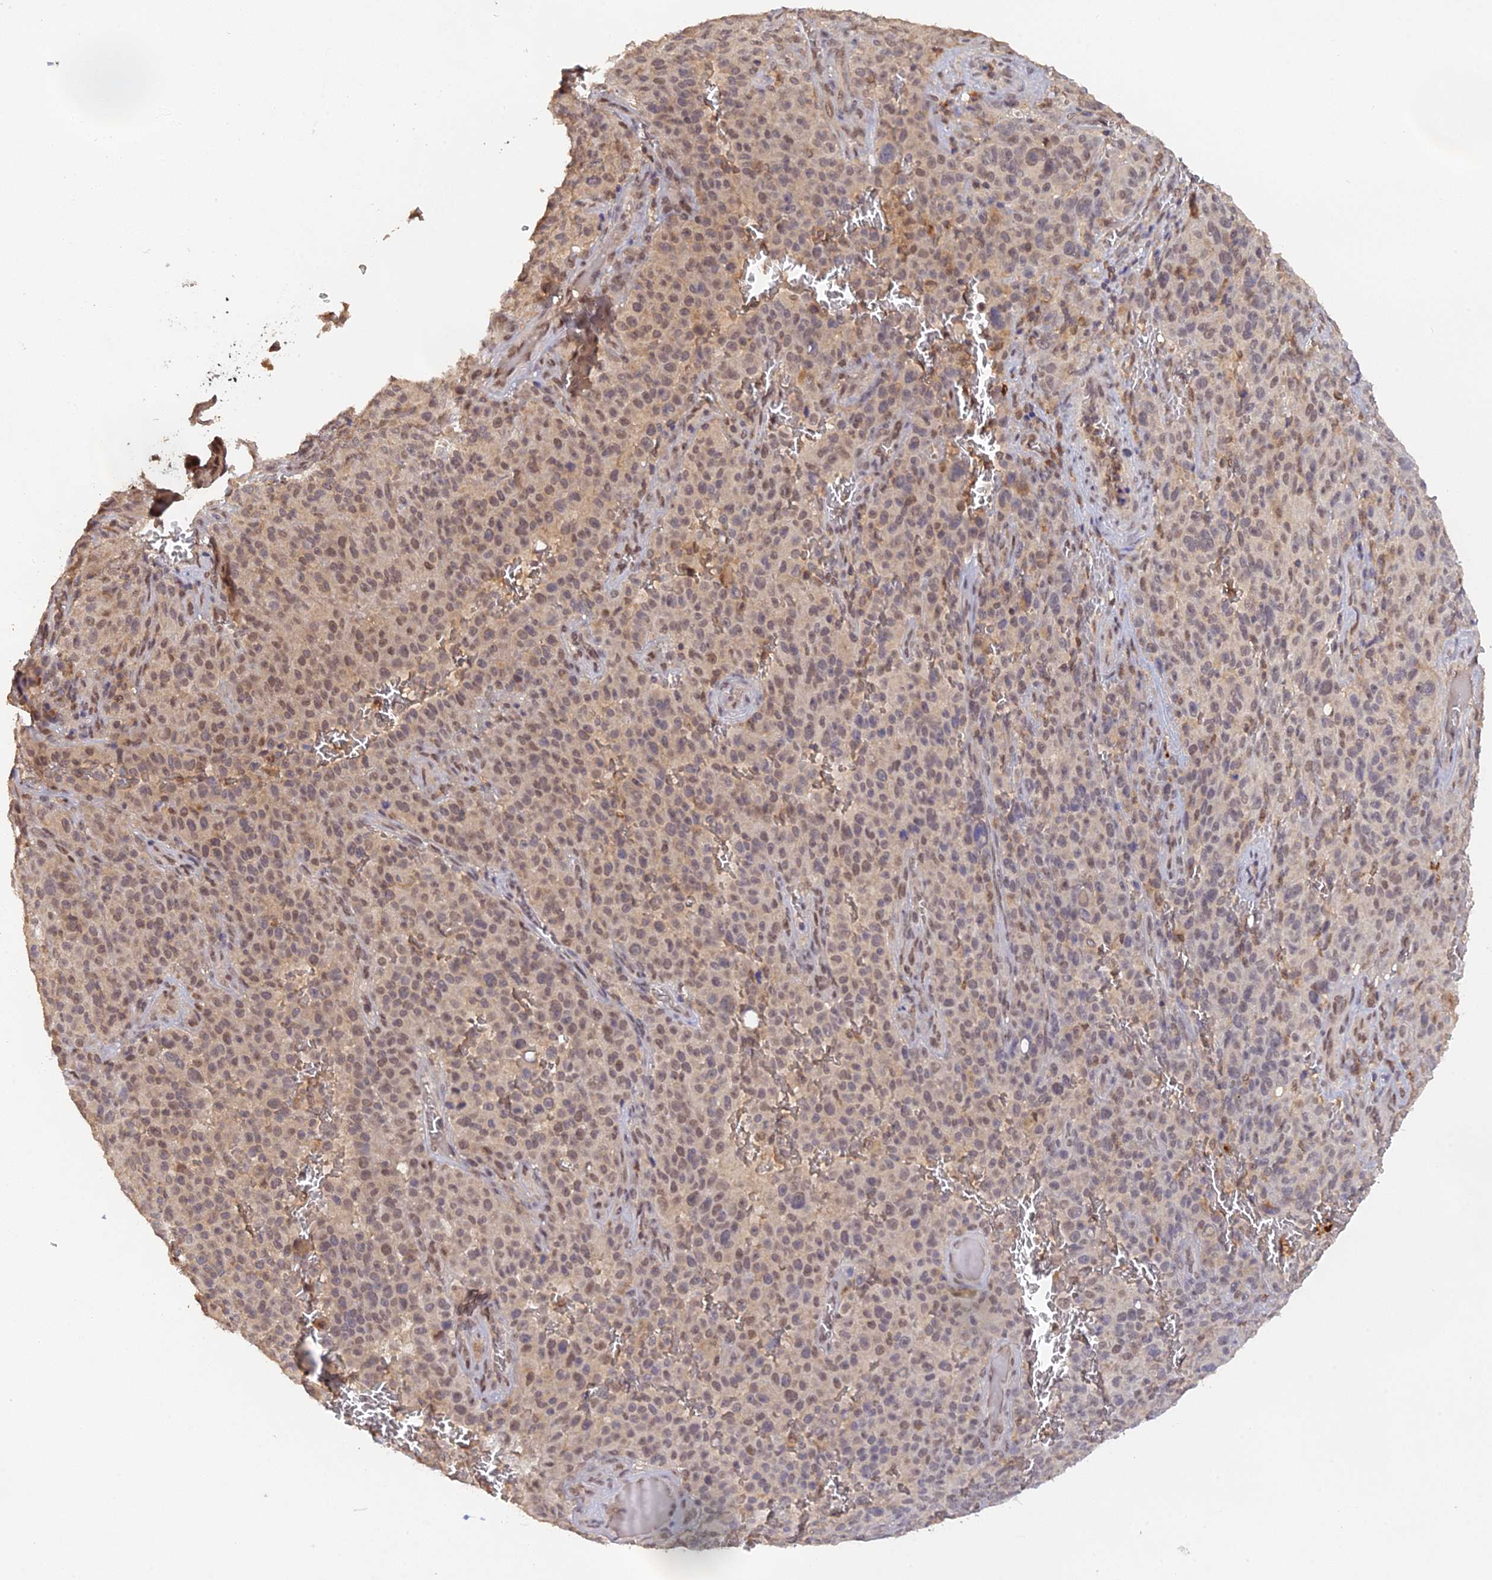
{"staining": {"intensity": "moderate", "quantity": ">75%", "location": "nuclear"}, "tissue": "melanoma", "cell_type": "Tumor cells", "image_type": "cancer", "snomed": [{"axis": "morphology", "description": "Malignant melanoma, NOS"}, {"axis": "topography", "description": "Skin"}], "caption": "Moderate nuclear positivity for a protein is identified in approximately >75% of tumor cells of melanoma using IHC.", "gene": "ZNF436", "patient": {"sex": "female", "age": 82}}